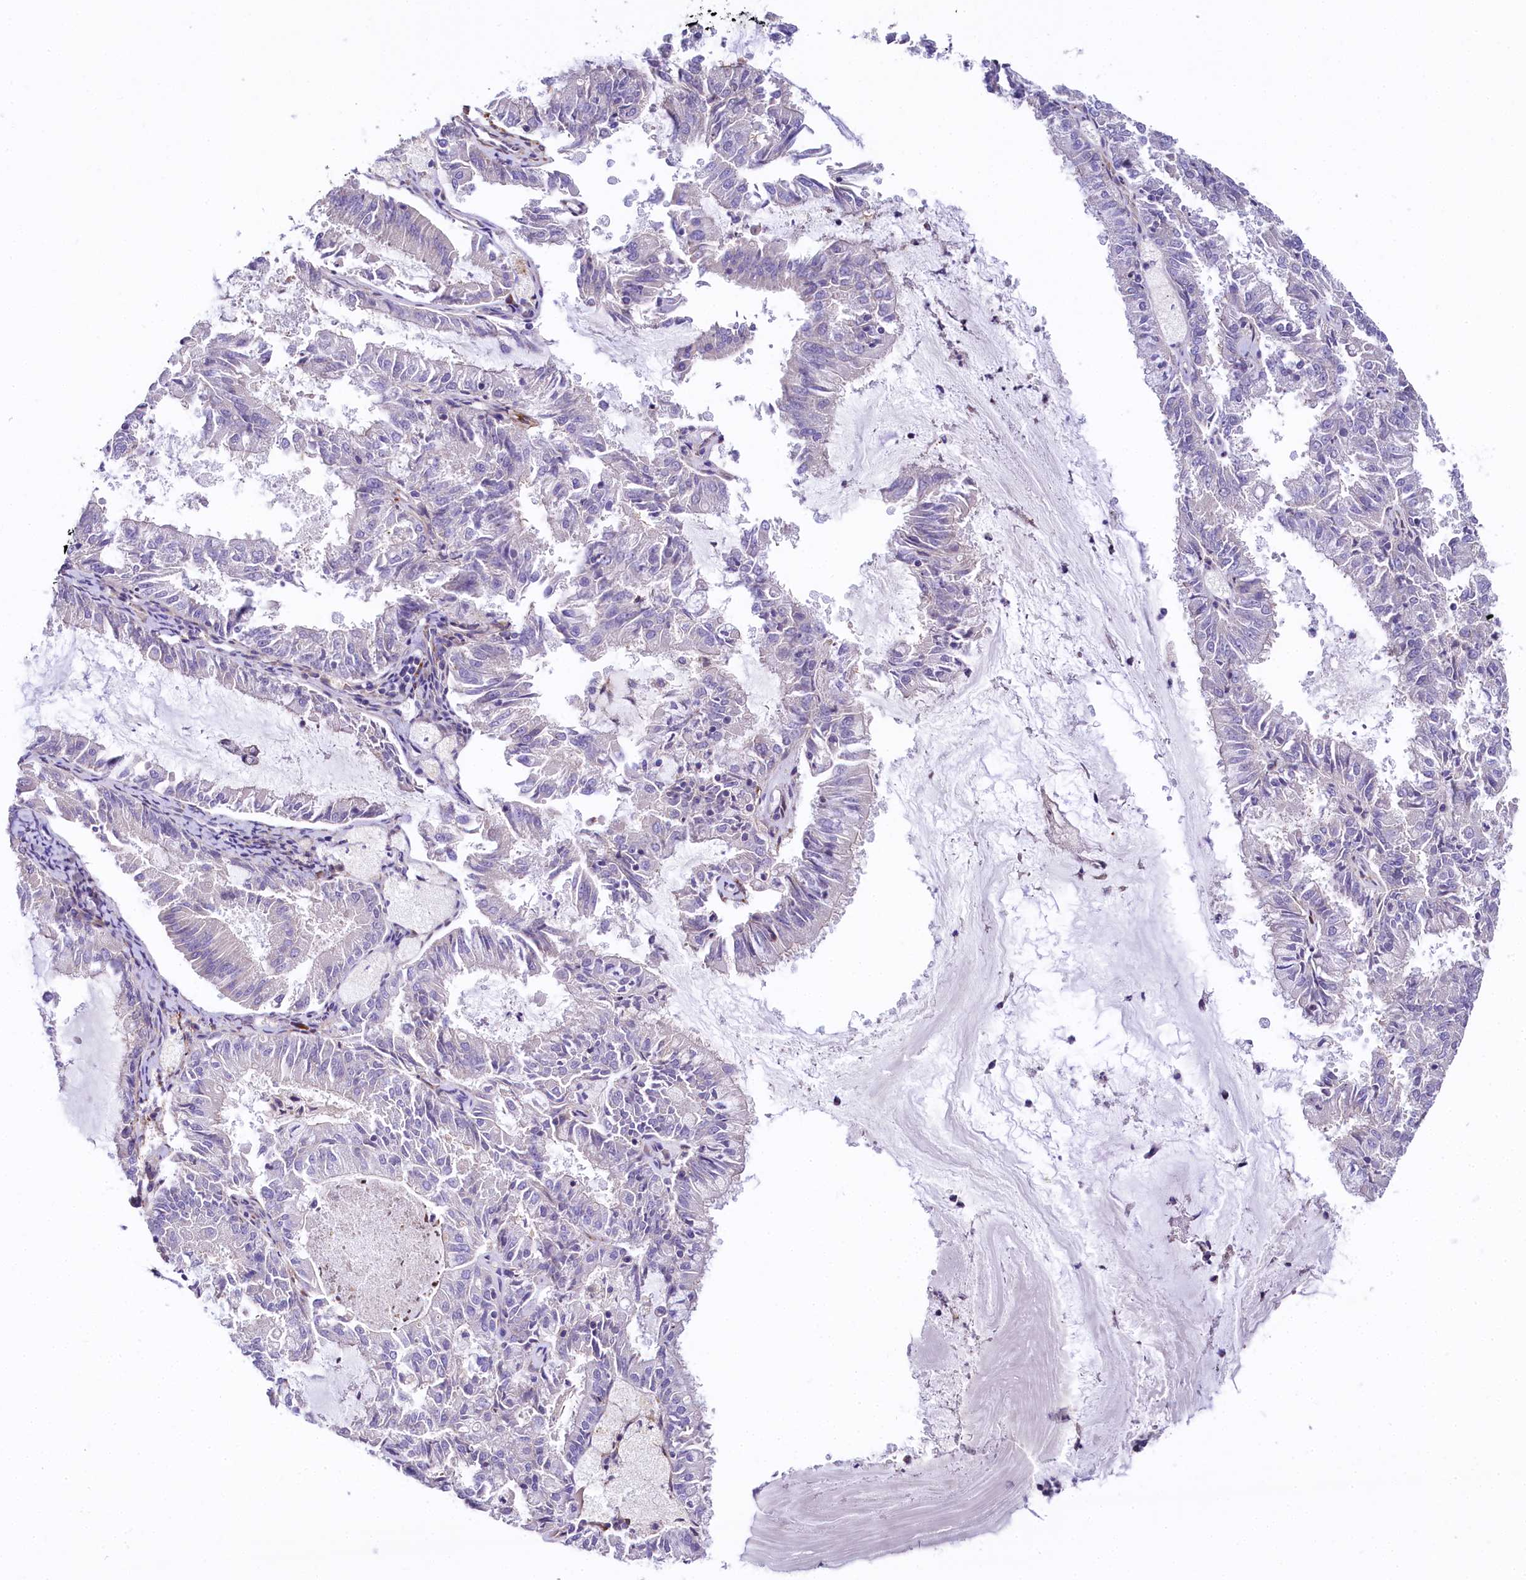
{"staining": {"intensity": "negative", "quantity": "none", "location": "none"}, "tissue": "endometrial cancer", "cell_type": "Tumor cells", "image_type": "cancer", "snomed": [{"axis": "morphology", "description": "Adenocarcinoma, NOS"}, {"axis": "topography", "description": "Endometrium"}], "caption": "The immunohistochemistry histopathology image has no significant expression in tumor cells of adenocarcinoma (endometrial) tissue.", "gene": "FCHSD2", "patient": {"sex": "female", "age": 57}}